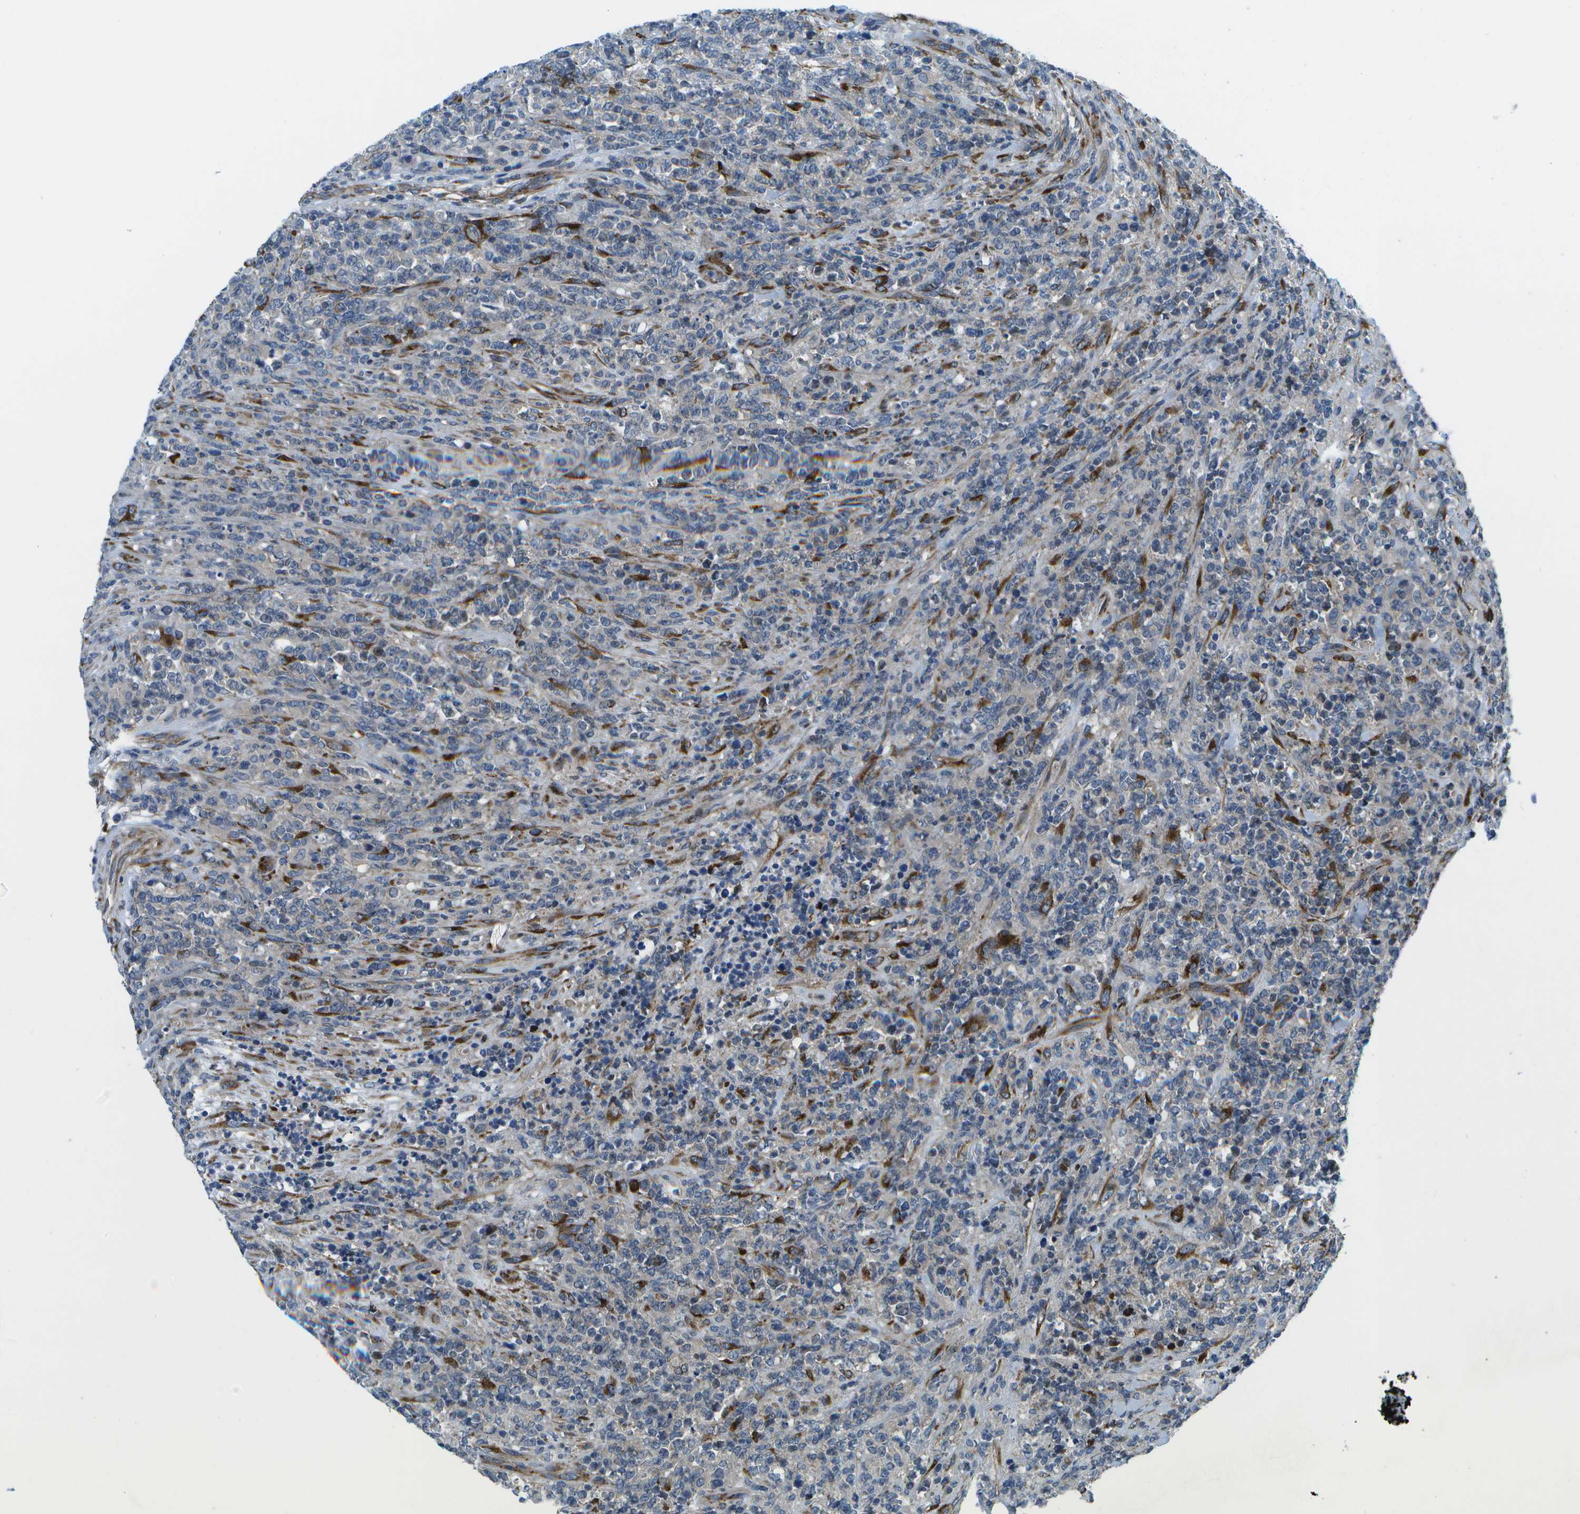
{"staining": {"intensity": "negative", "quantity": "none", "location": "none"}, "tissue": "lymphoma", "cell_type": "Tumor cells", "image_type": "cancer", "snomed": [{"axis": "morphology", "description": "Malignant lymphoma, non-Hodgkin's type, High grade"}, {"axis": "topography", "description": "Soft tissue"}], "caption": "Immunohistochemical staining of lymphoma displays no significant positivity in tumor cells.", "gene": "P3H1", "patient": {"sex": "male", "age": 18}}